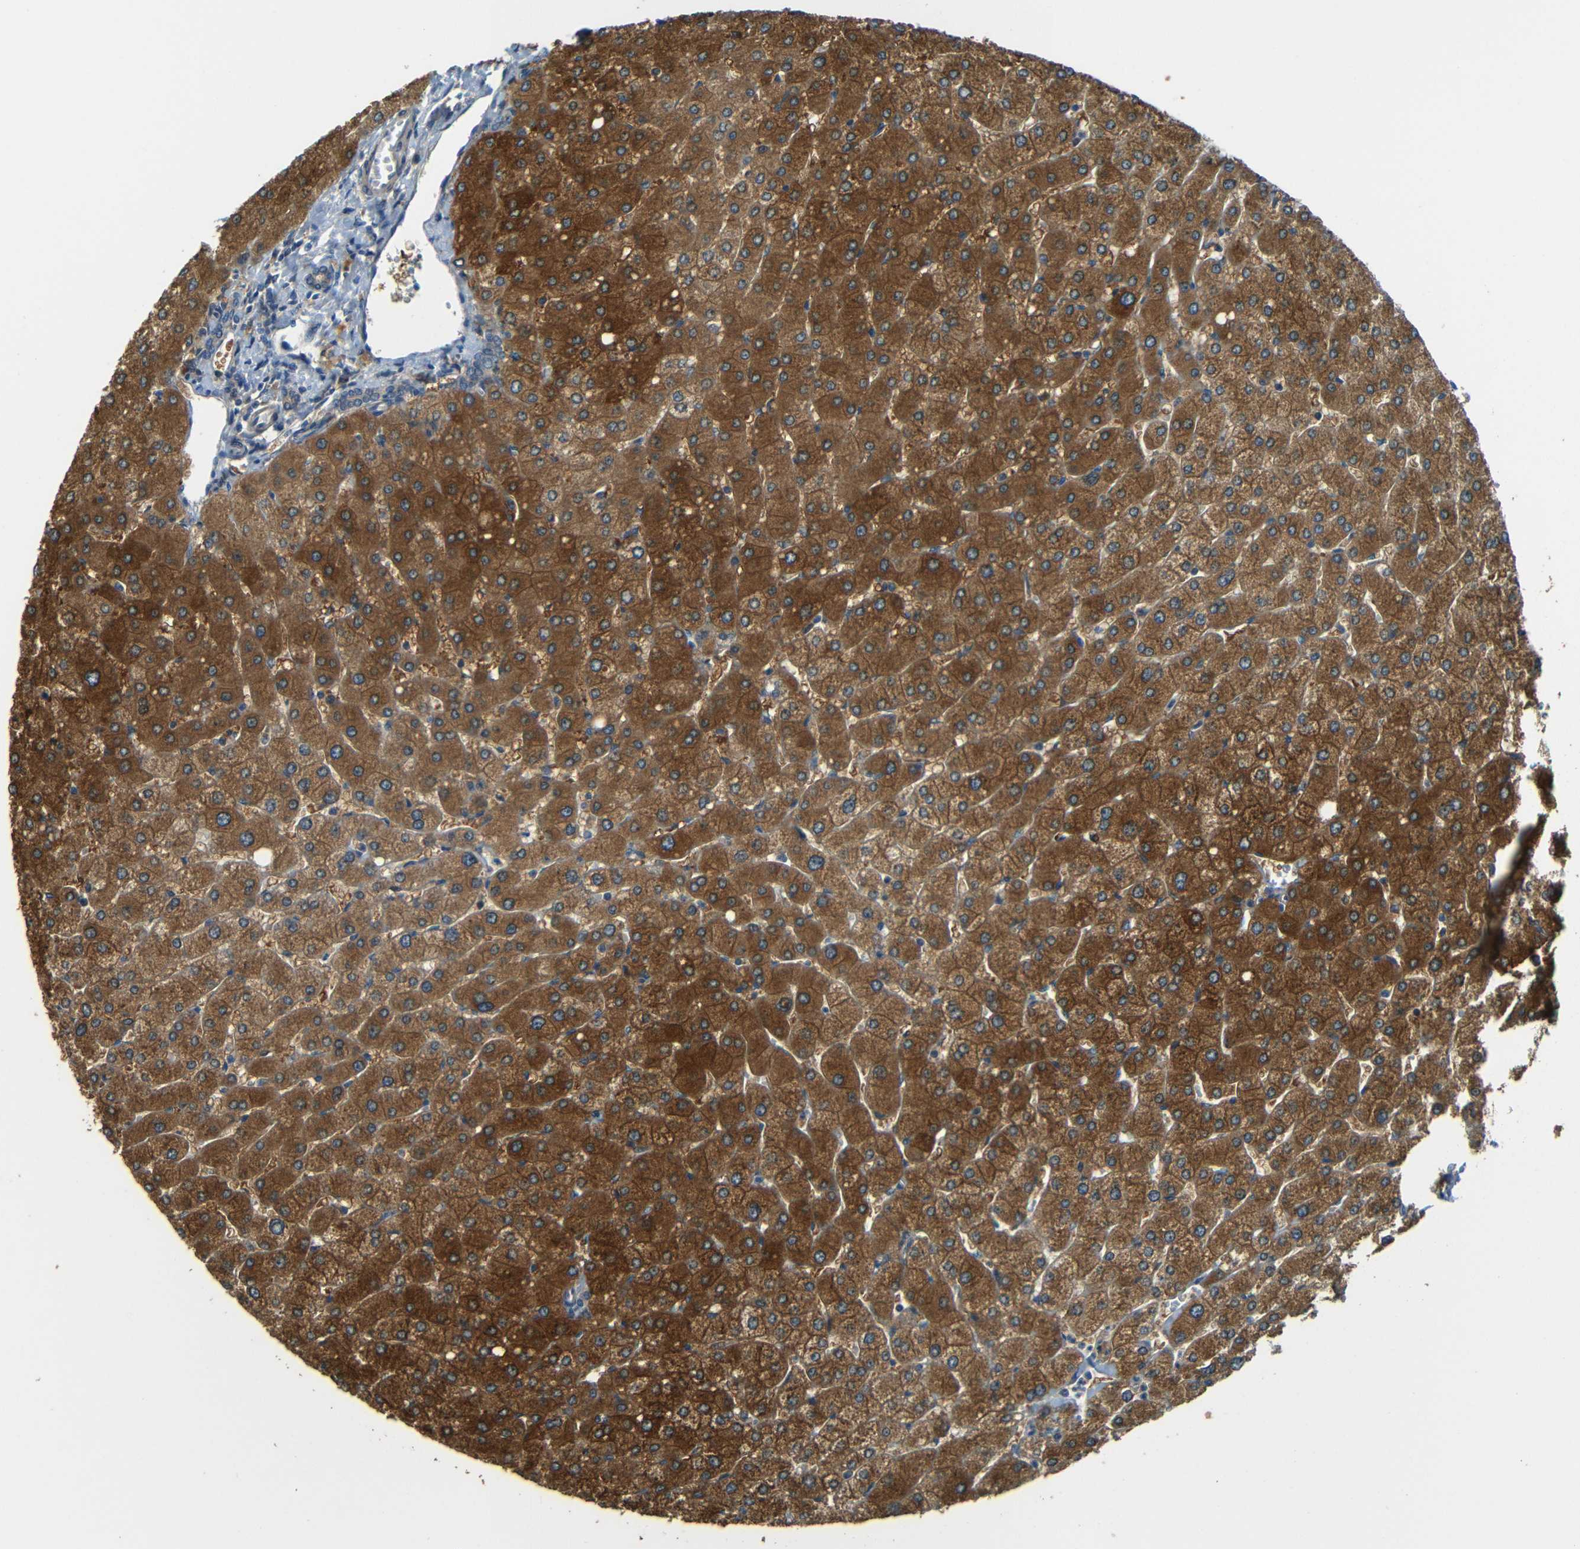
{"staining": {"intensity": "weak", "quantity": "25%-75%", "location": "cytoplasmic/membranous"}, "tissue": "liver", "cell_type": "Cholangiocytes", "image_type": "normal", "snomed": [{"axis": "morphology", "description": "Normal tissue, NOS"}, {"axis": "topography", "description": "Liver"}], "caption": "Cholangiocytes show weak cytoplasmic/membranous positivity in approximately 25%-75% of cells in benign liver. (DAB (3,3'-diaminobenzidine) IHC, brown staining for protein, blue staining for nuclei).", "gene": "FNDC3A", "patient": {"sex": "male", "age": 55}}